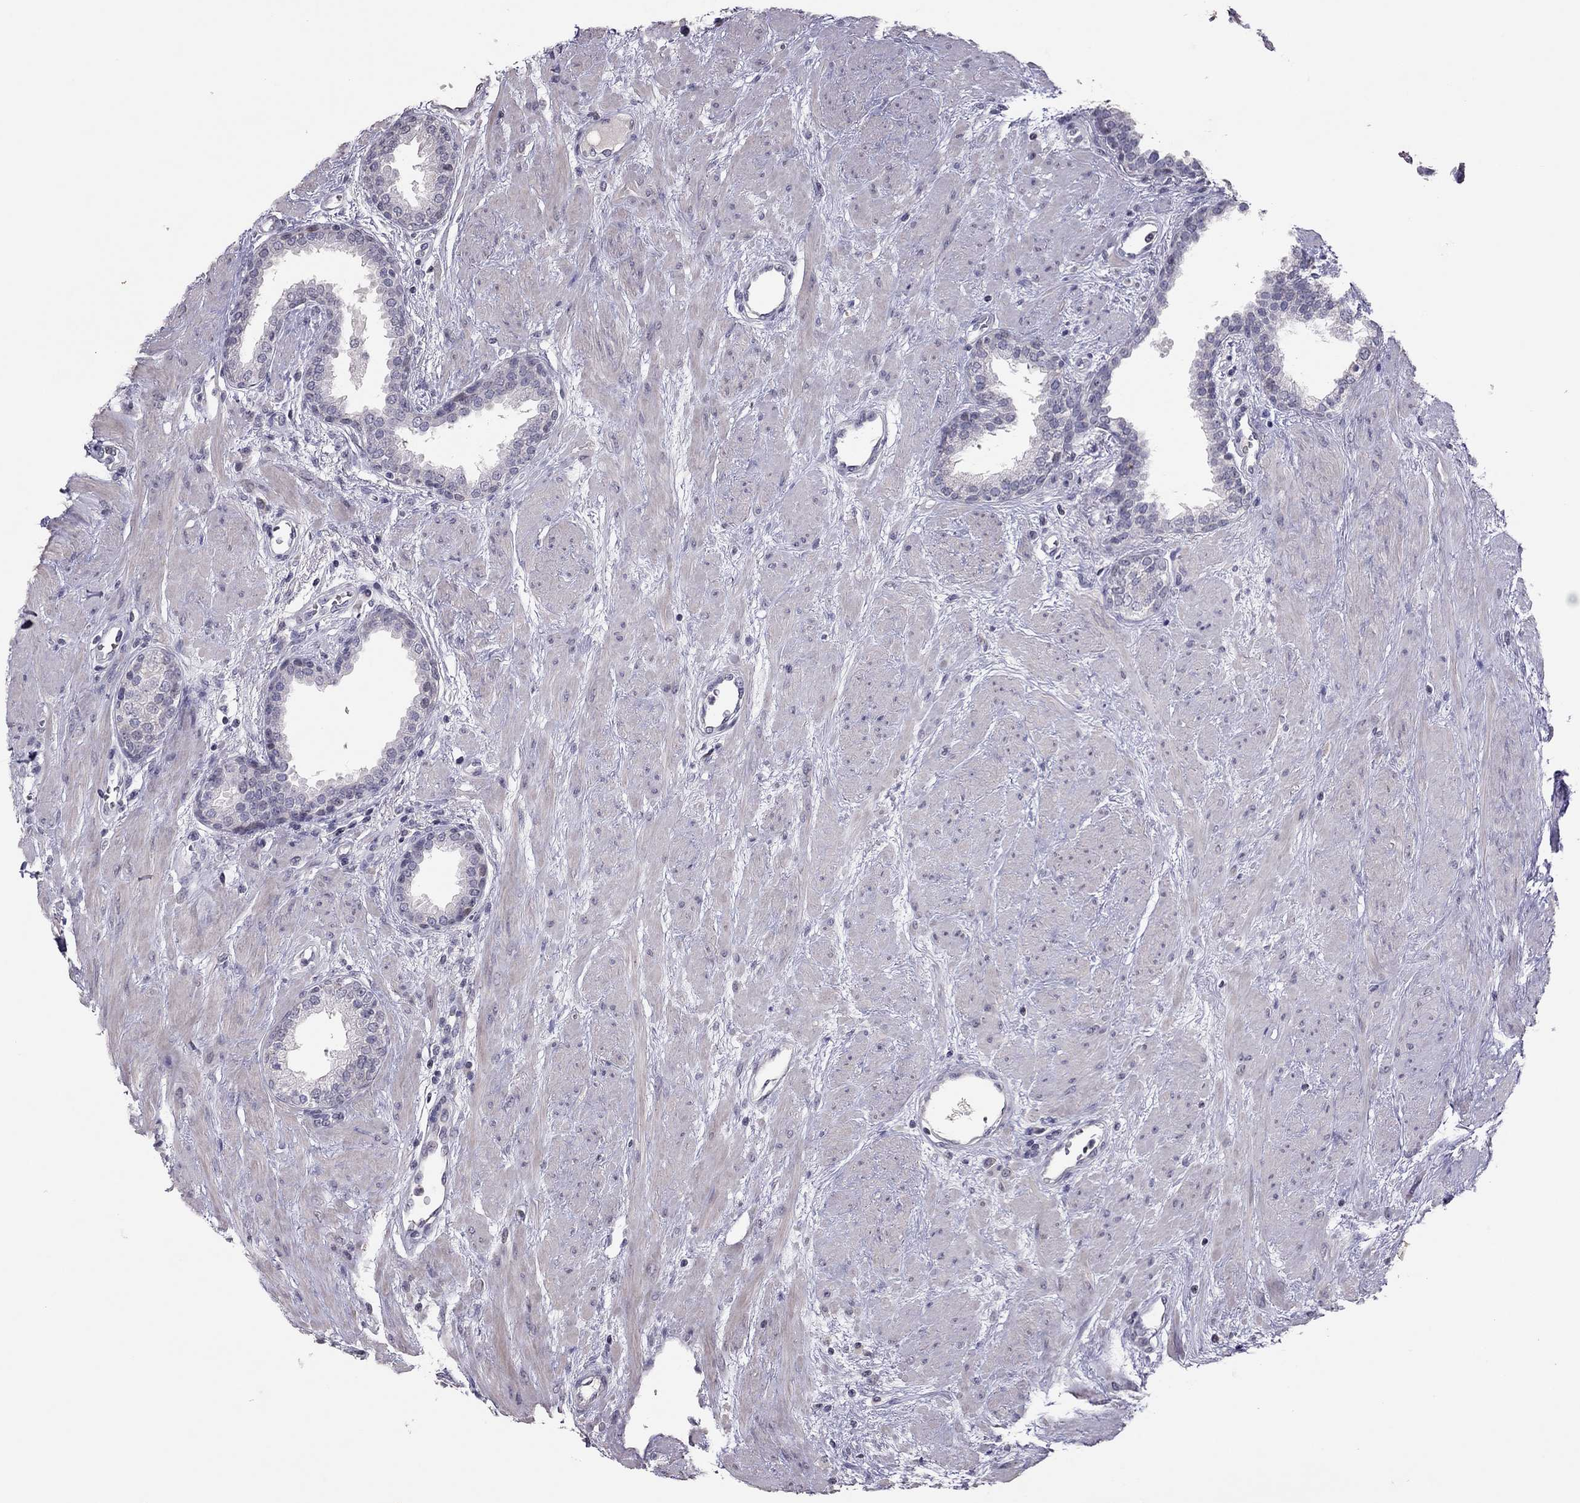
{"staining": {"intensity": "negative", "quantity": "none", "location": "none"}, "tissue": "prostate", "cell_type": "Glandular cells", "image_type": "normal", "snomed": [{"axis": "morphology", "description": "Normal tissue, NOS"}, {"axis": "topography", "description": "Prostate"}], "caption": "This photomicrograph is of benign prostate stained with IHC to label a protein in brown with the nuclei are counter-stained blue. There is no positivity in glandular cells. (IHC, brightfield microscopy, high magnification).", "gene": "TSHB", "patient": {"sex": "male", "age": 51}}